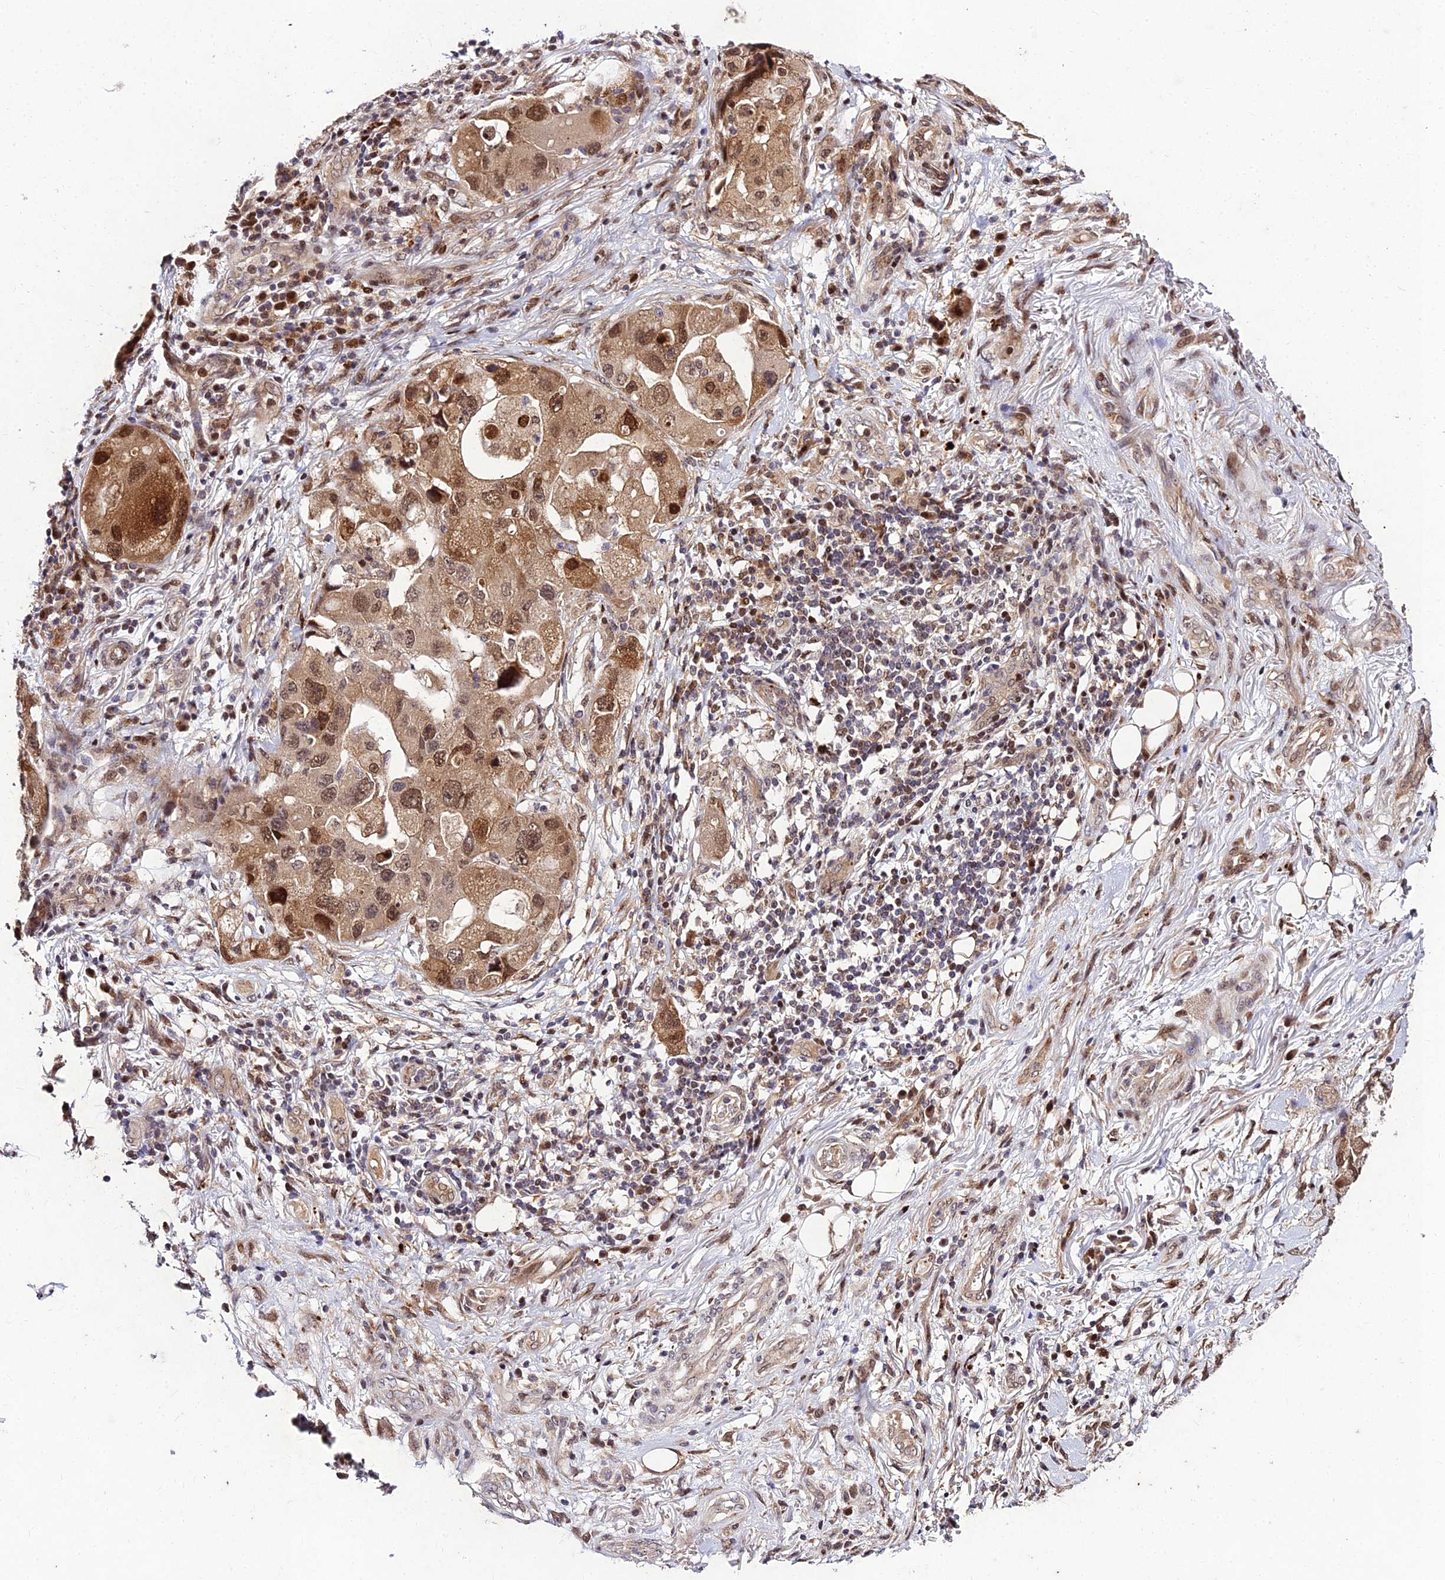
{"staining": {"intensity": "moderate", "quantity": ">75%", "location": "cytoplasmic/membranous,nuclear"}, "tissue": "lung cancer", "cell_type": "Tumor cells", "image_type": "cancer", "snomed": [{"axis": "morphology", "description": "Adenocarcinoma, NOS"}, {"axis": "topography", "description": "Lung"}], "caption": "Approximately >75% of tumor cells in lung cancer show moderate cytoplasmic/membranous and nuclear protein staining as visualized by brown immunohistochemical staining.", "gene": "MKKS", "patient": {"sex": "female", "age": 54}}